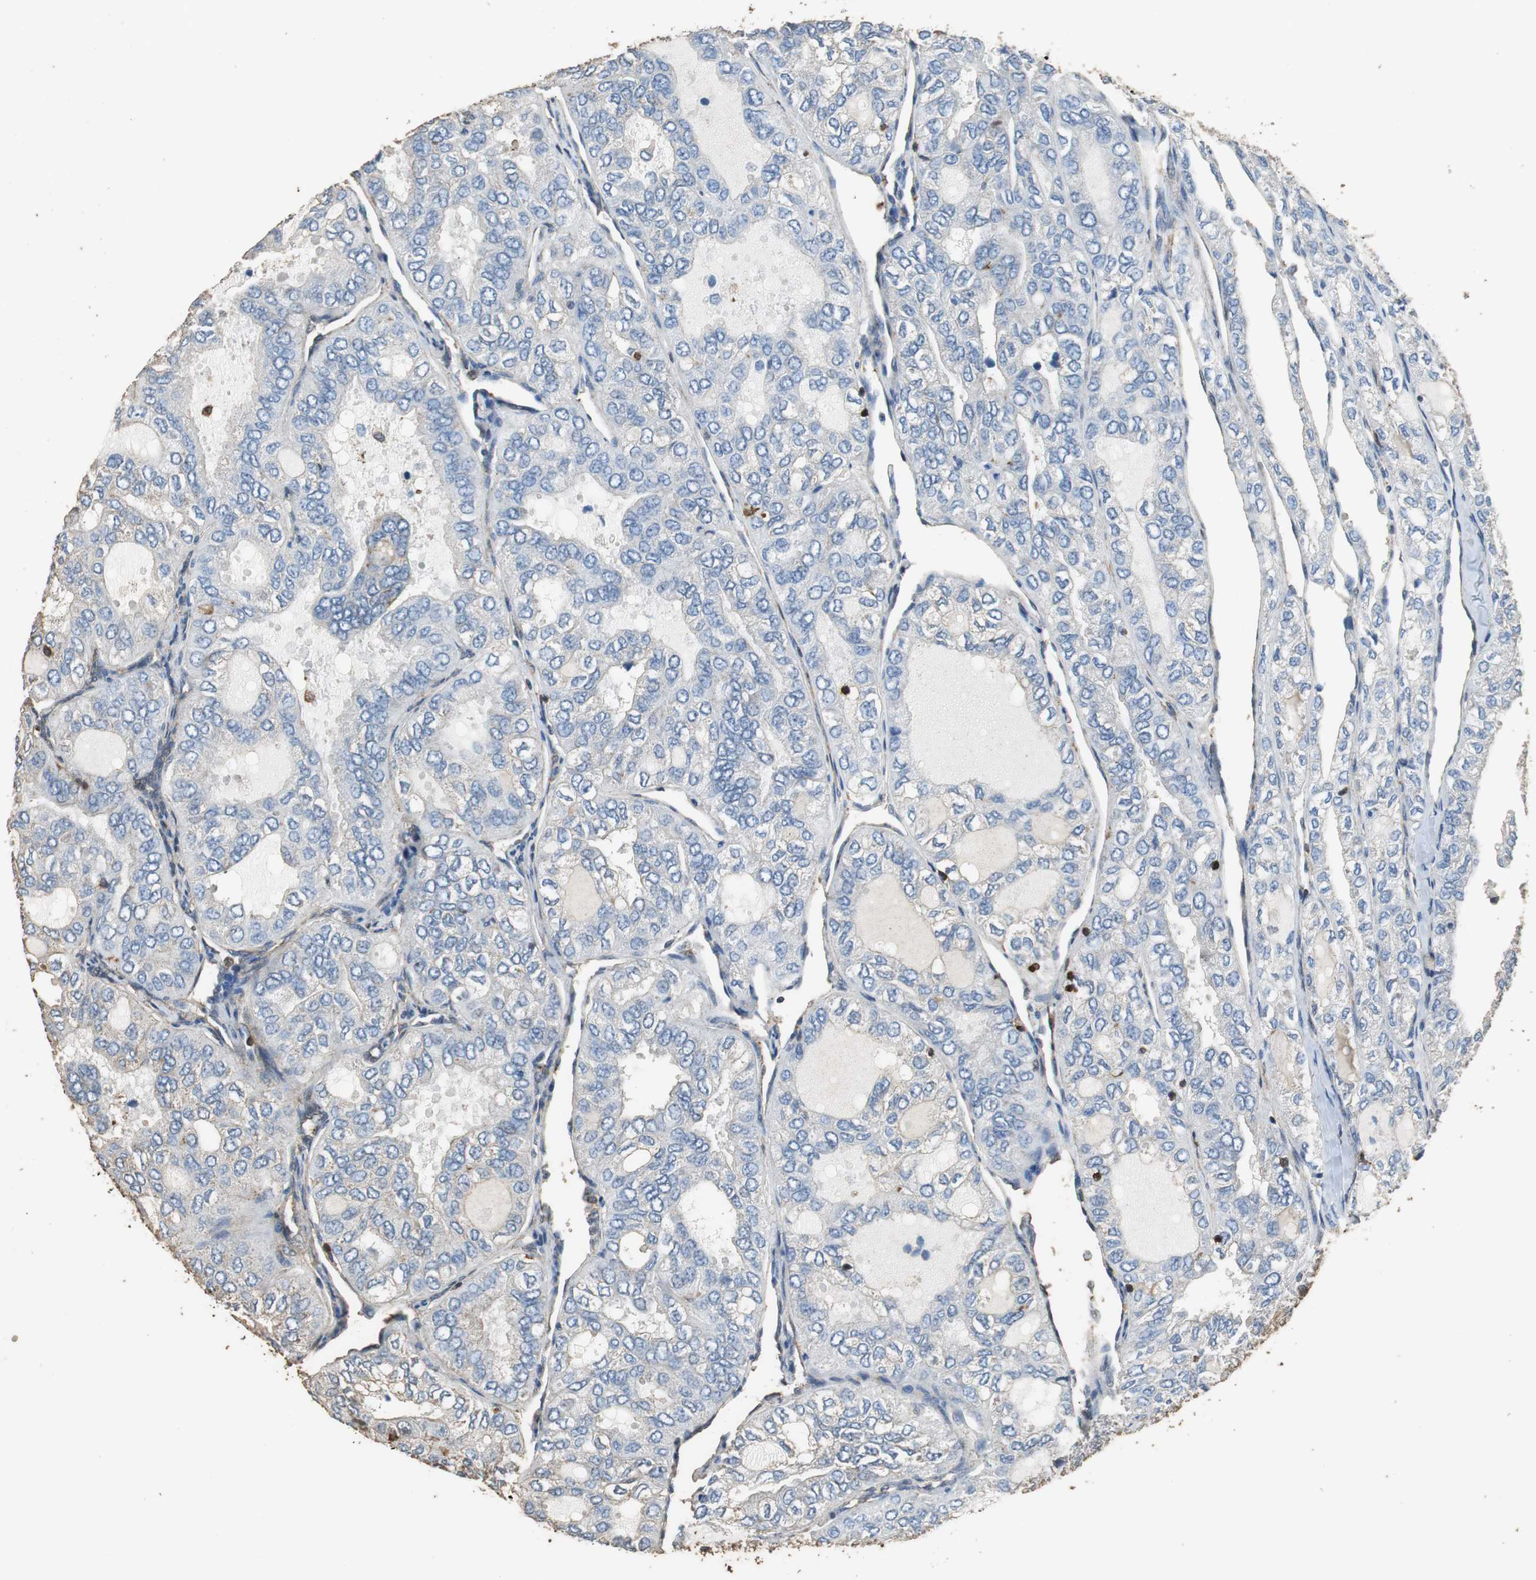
{"staining": {"intensity": "moderate", "quantity": "<25%", "location": "cytoplasmic/membranous"}, "tissue": "thyroid cancer", "cell_type": "Tumor cells", "image_type": "cancer", "snomed": [{"axis": "morphology", "description": "Follicular adenoma carcinoma, NOS"}, {"axis": "topography", "description": "Thyroid gland"}], "caption": "Thyroid cancer (follicular adenoma carcinoma) stained for a protein (brown) demonstrates moderate cytoplasmic/membranous positive positivity in about <25% of tumor cells.", "gene": "PRKRA", "patient": {"sex": "male", "age": 75}}